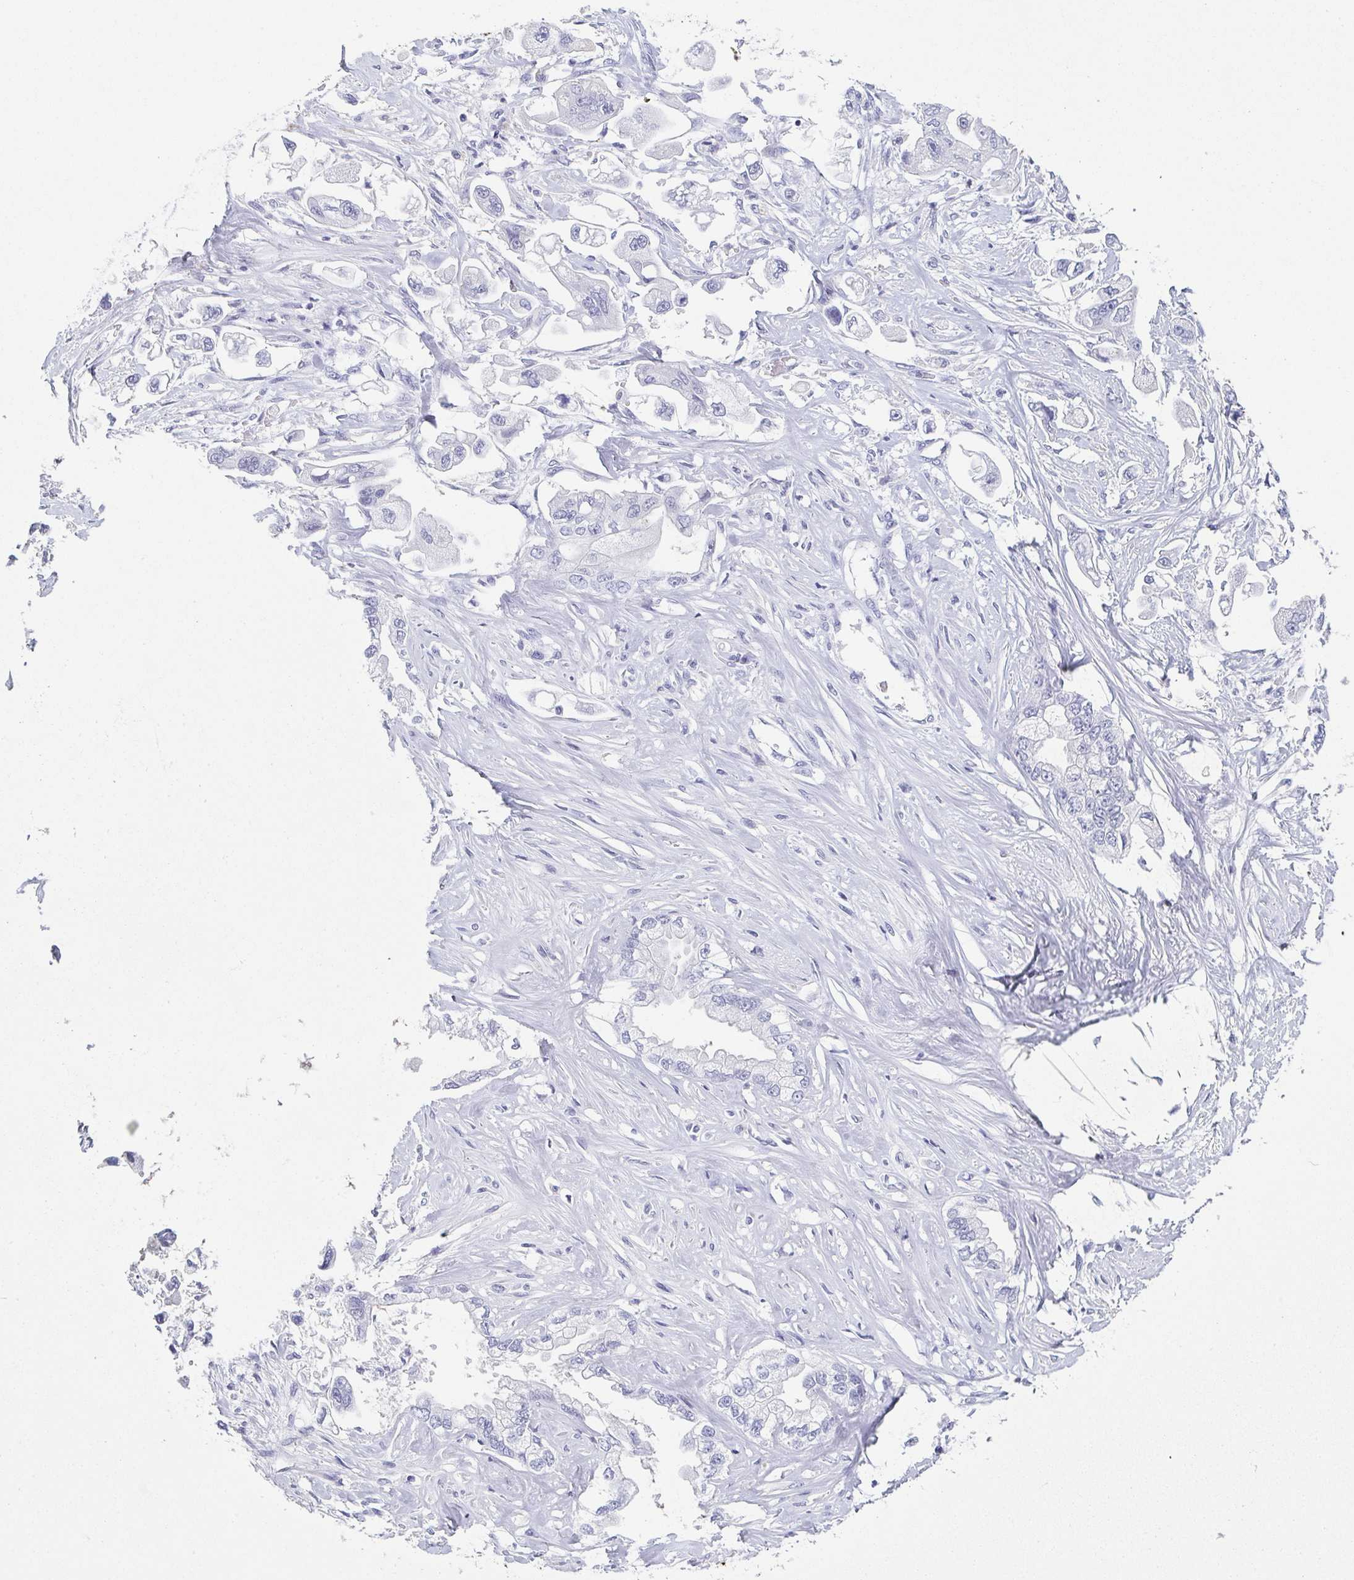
{"staining": {"intensity": "negative", "quantity": "none", "location": "none"}, "tissue": "stomach cancer", "cell_type": "Tumor cells", "image_type": "cancer", "snomed": [{"axis": "morphology", "description": "Adenocarcinoma, NOS"}, {"axis": "topography", "description": "Stomach"}], "caption": "DAB (3,3'-diaminobenzidine) immunohistochemical staining of human stomach cancer exhibits no significant expression in tumor cells.", "gene": "REG4", "patient": {"sex": "male", "age": 62}}